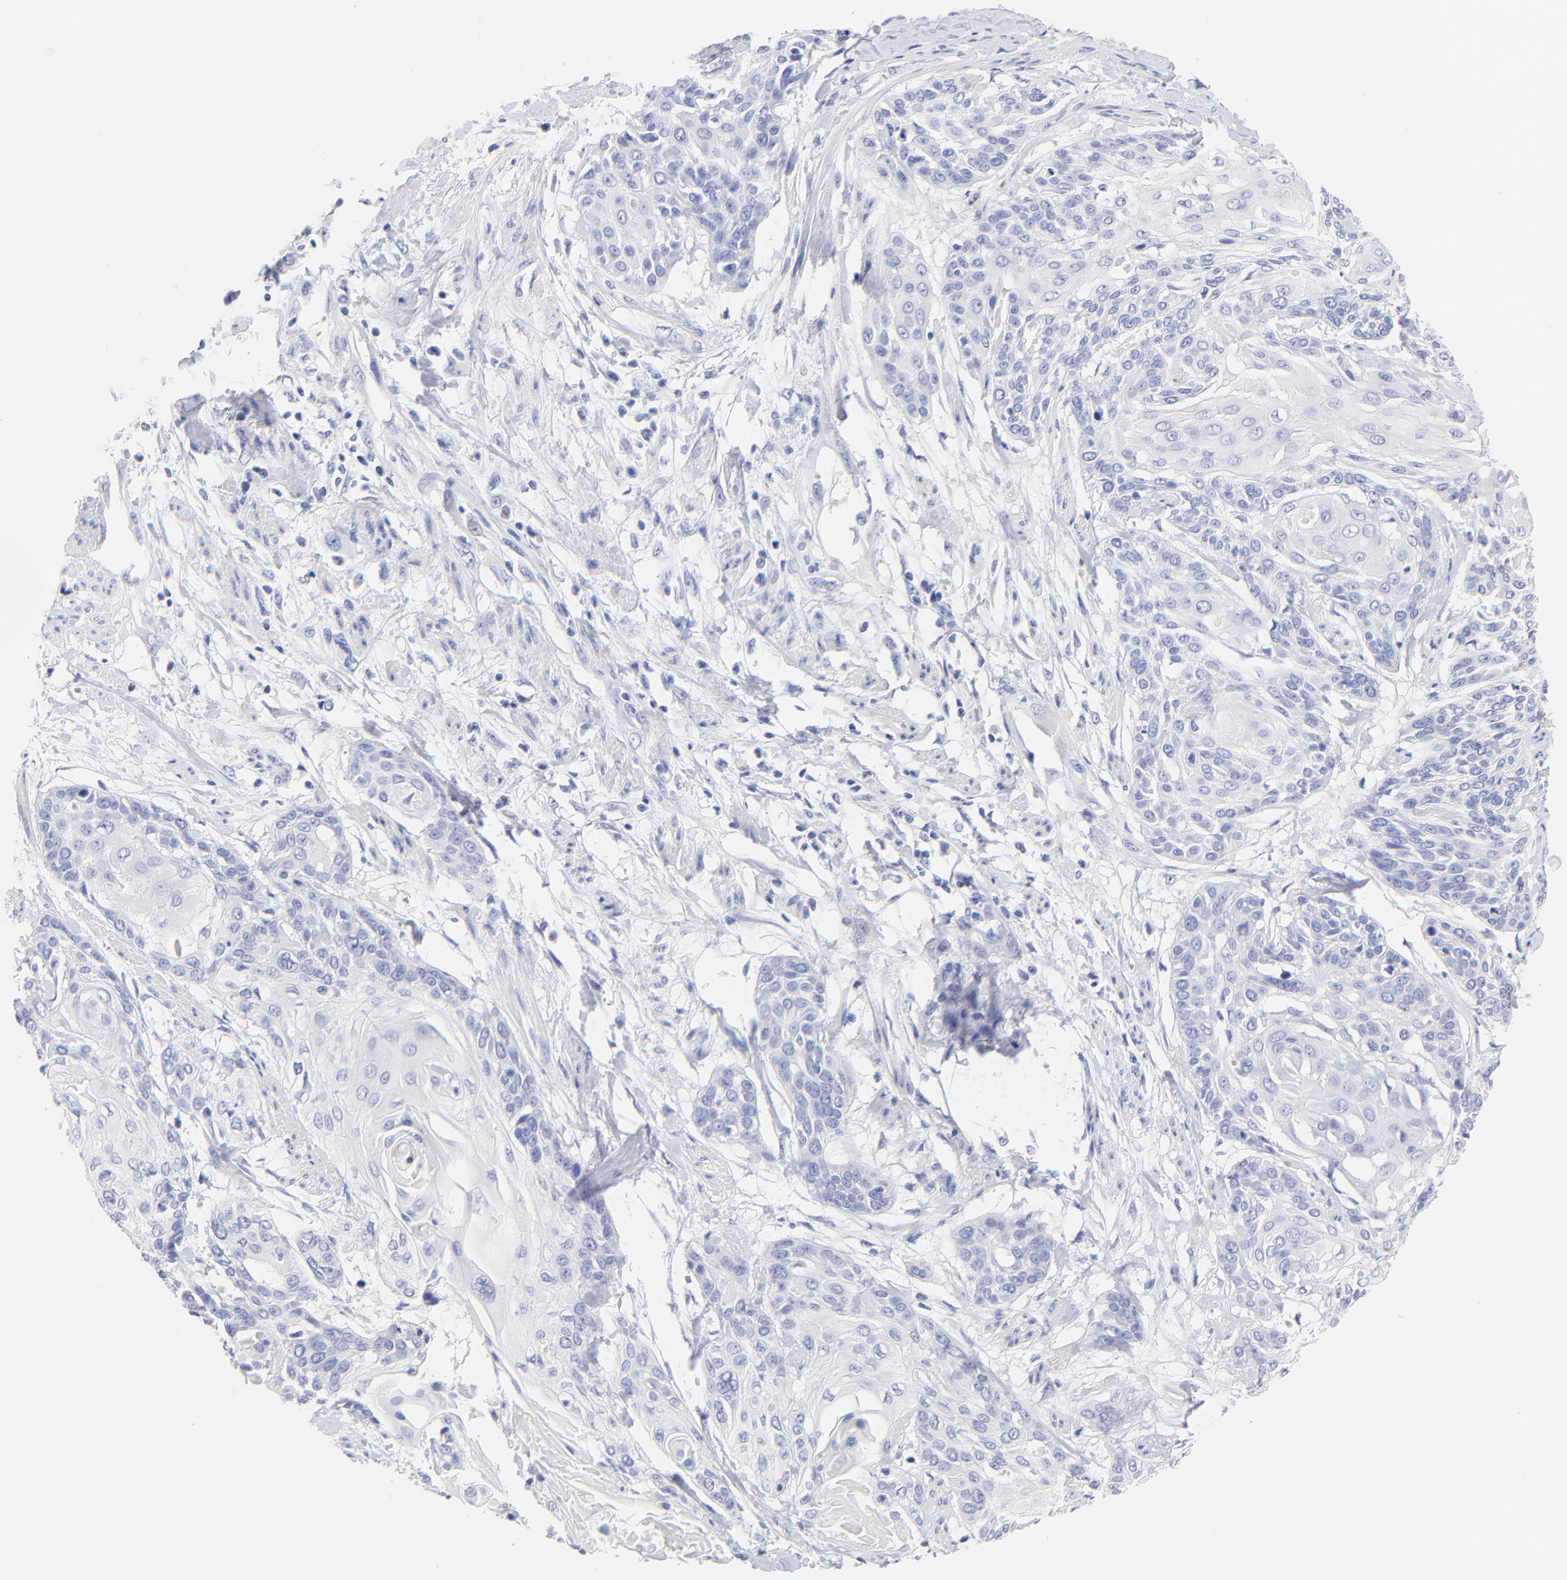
{"staining": {"intensity": "negative", "quantity": "none", "location": "none"}, "tissue": "cervical cancer", "cell_type": "Tumor cells", "image_type": "cancer", "snomed": [{"axis": "morphology", "description": "Squamous cell carcinoma, NOS"}, {"axis": "topography", "description": "Cervix"}], "caption": "Cervical squamous cell carcinoma was stained to show a protein in brown. There is no significant expression in tumor cells.", "gene": "CFAP57", "patient": {"sex": "female", "age": 57}}